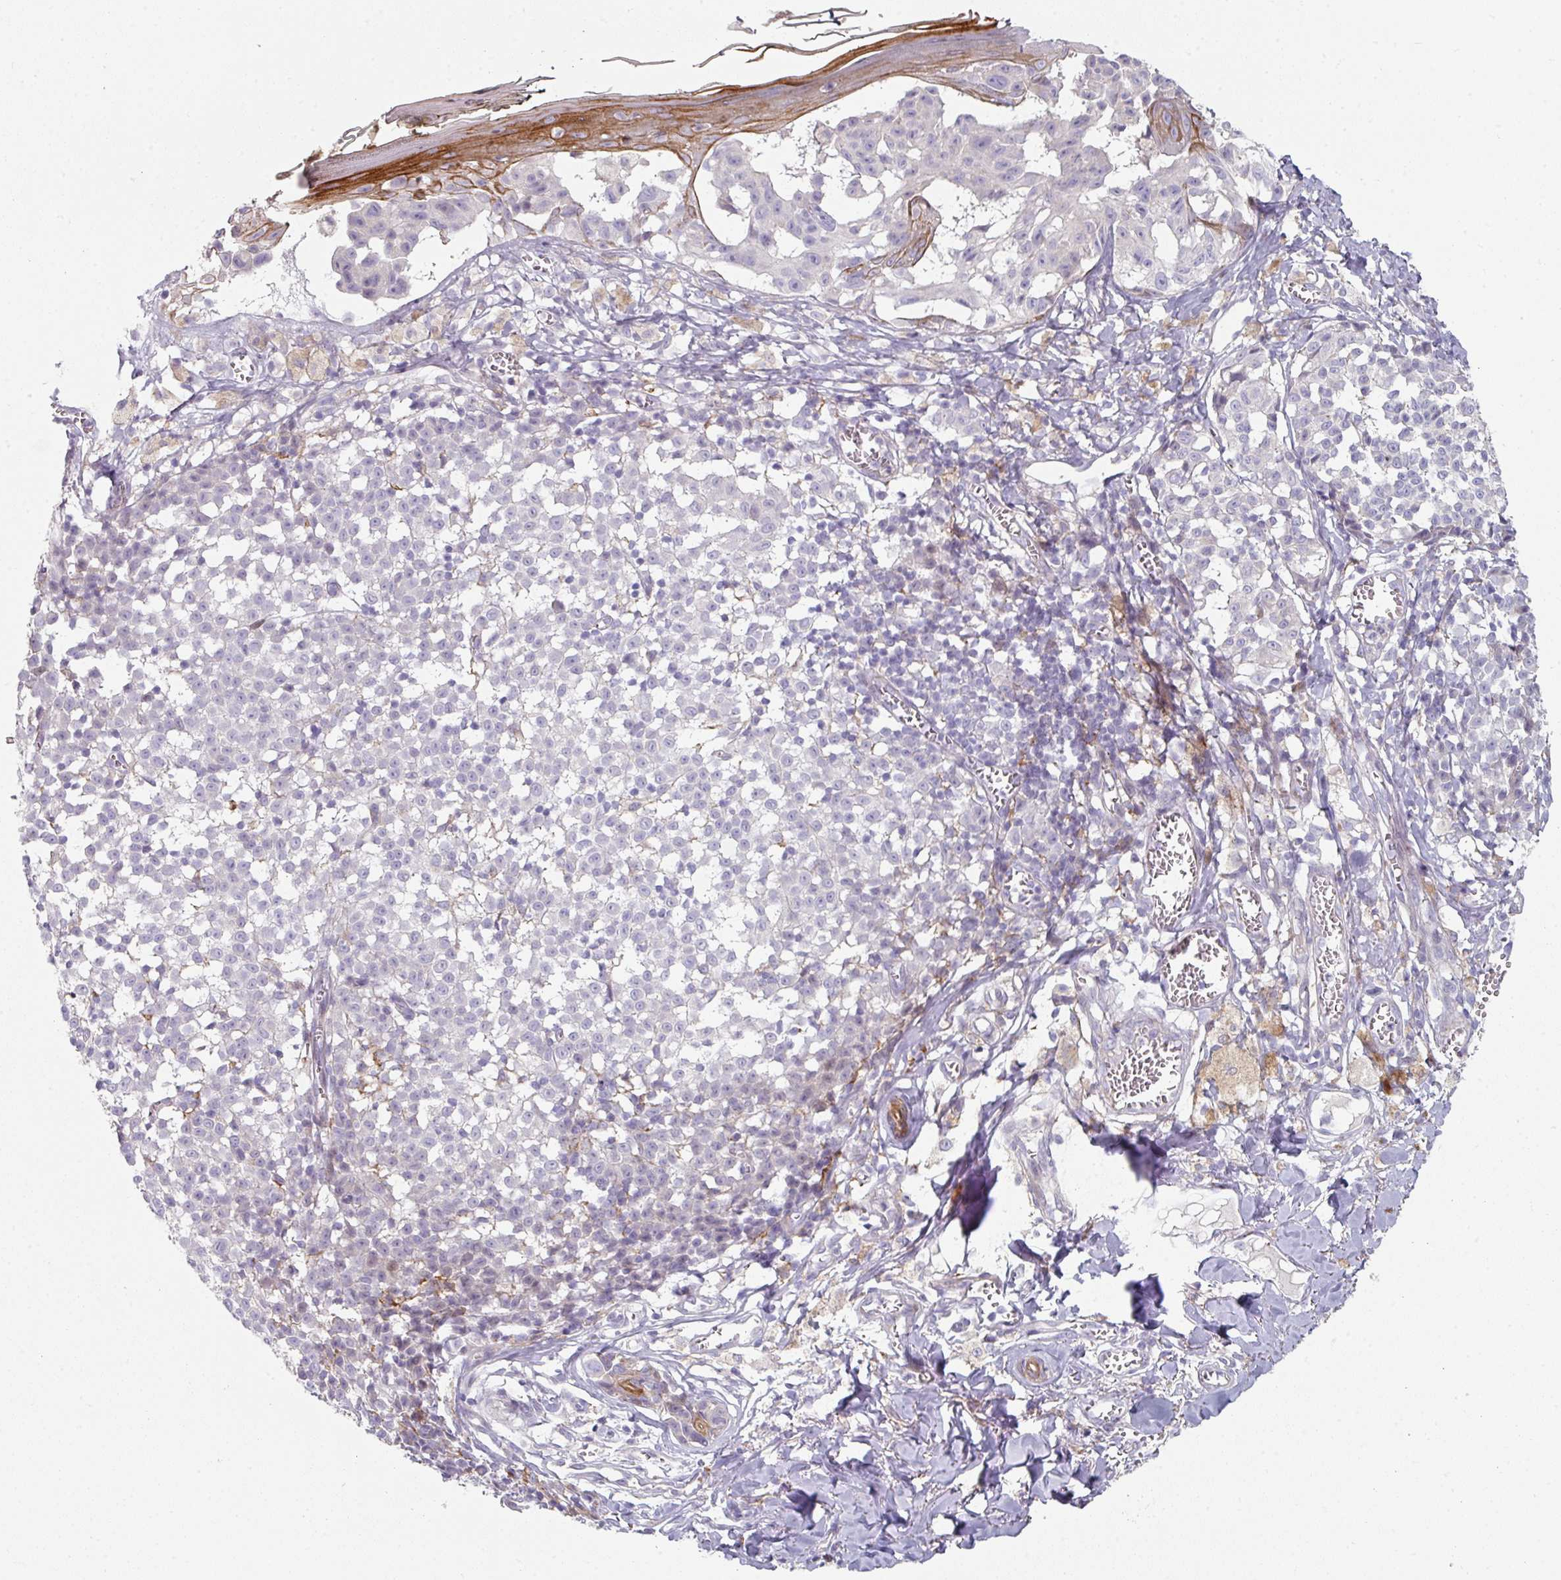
{"staining": {"intensity": "negative", "quantity": "none", "location": "none"}, "tissue": "melanoma", "cell_type": "Tumor cells", "image_type": "cancer", "snomed": [{"axis": "morphology", "description": "Malignant melanoma, NOS"}, {"axis": "topography", "description": "Skin"}], "caption": "Tumor cells are negative for brown protein staining in malignant melanoma.", "gene": "WSB2", "patient": {"sex": "female", "age": 43}}